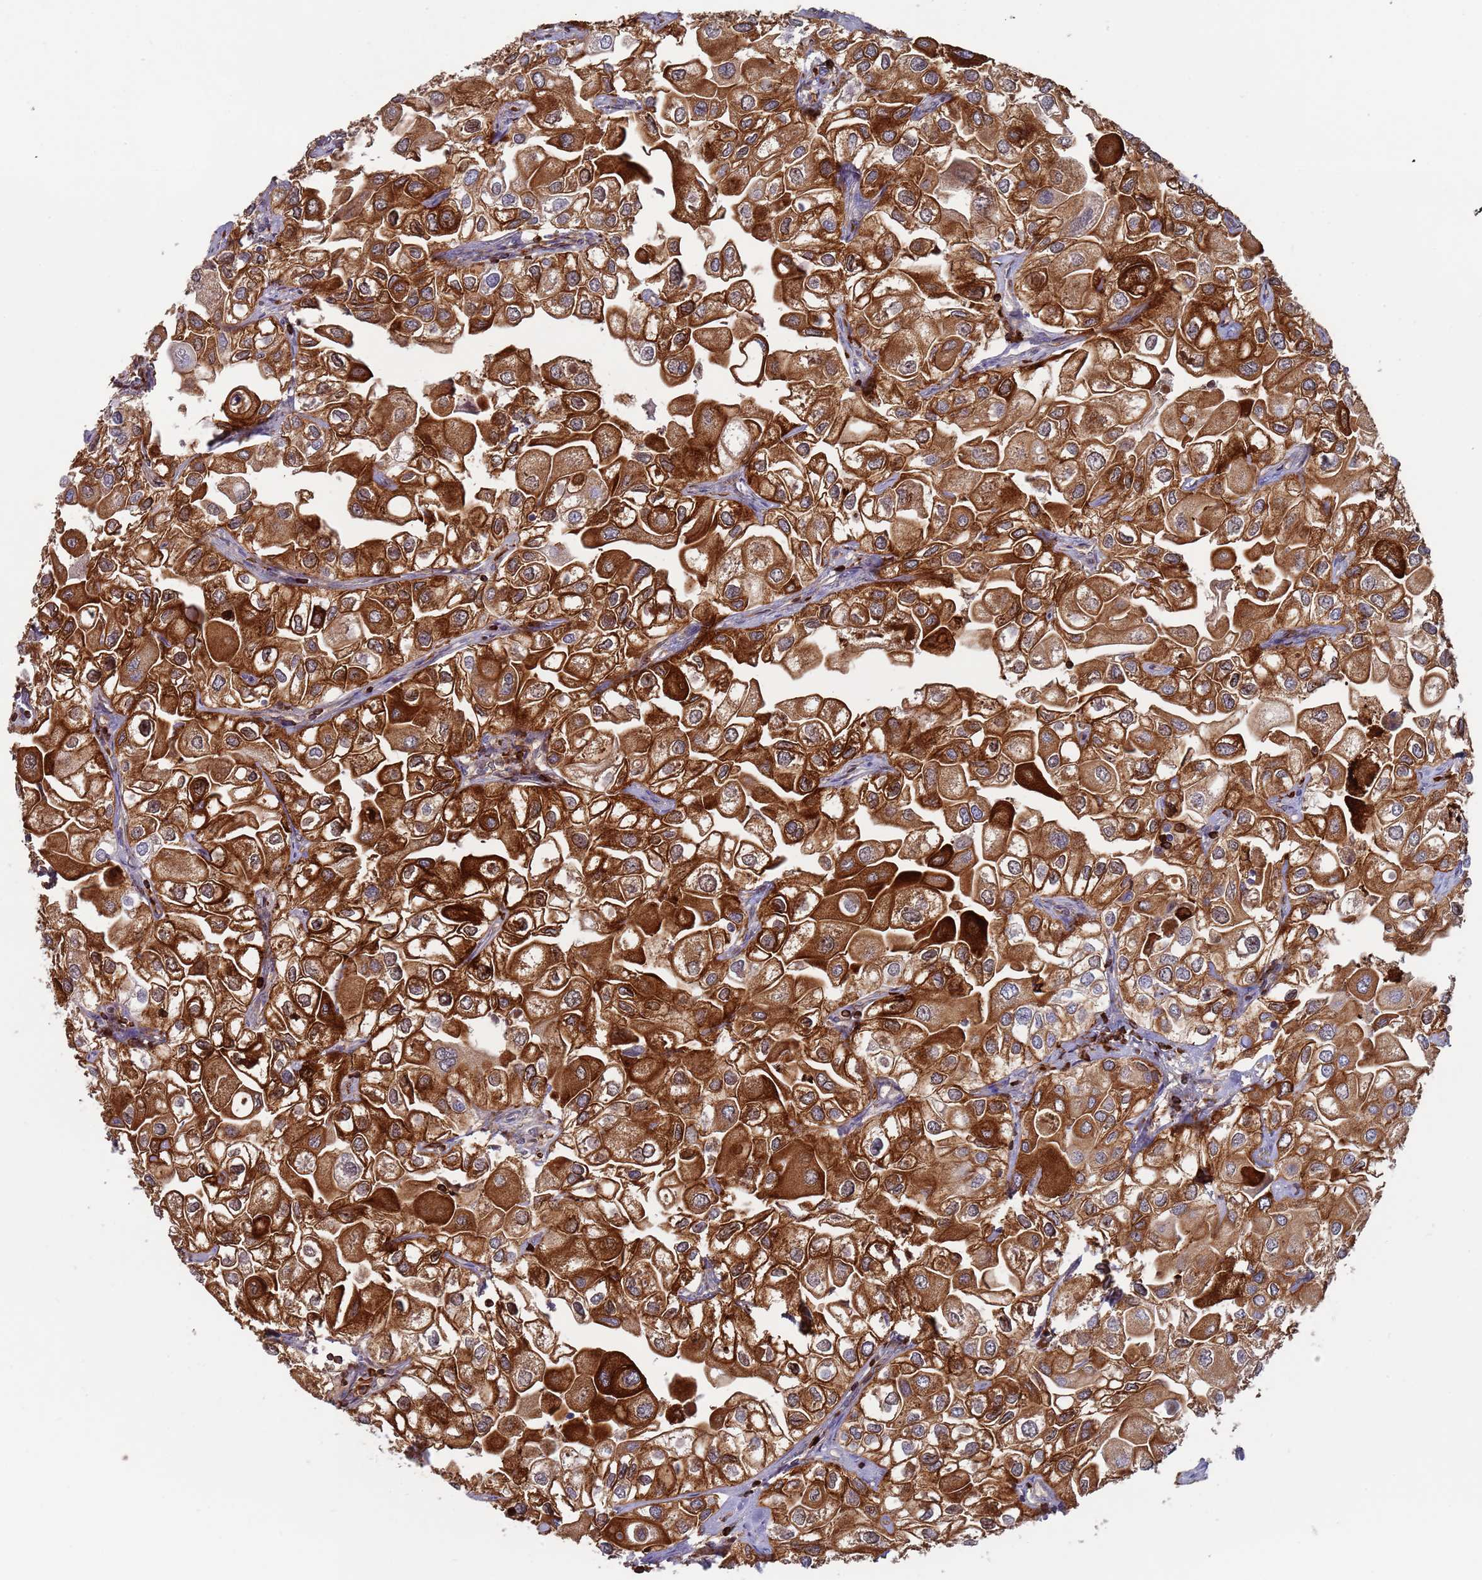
{"staining": {"intensity": "strong", "quantity": "25%-75%", "location": "cytoplasmic/membranous"}, "tissue": "urothelial cancer", "cell_type": "Tumor cells", "image_type": "cancer", "snomed": [{"axis": "morphology", "description": "Urothelial carcinoma, High grade"}, {"axis": "topography", "description": "Urinary bladder"}], "caption": "The immunohistochemical stain labels strong cytoplasmic/membranous positivity in tumor cells of urothelial cancer tissue. (DAB IHC, brown staining for protein, blue staining for nuclei).", "gene": "MALRD1", "patient": {"sex": "male", "age": 64}}